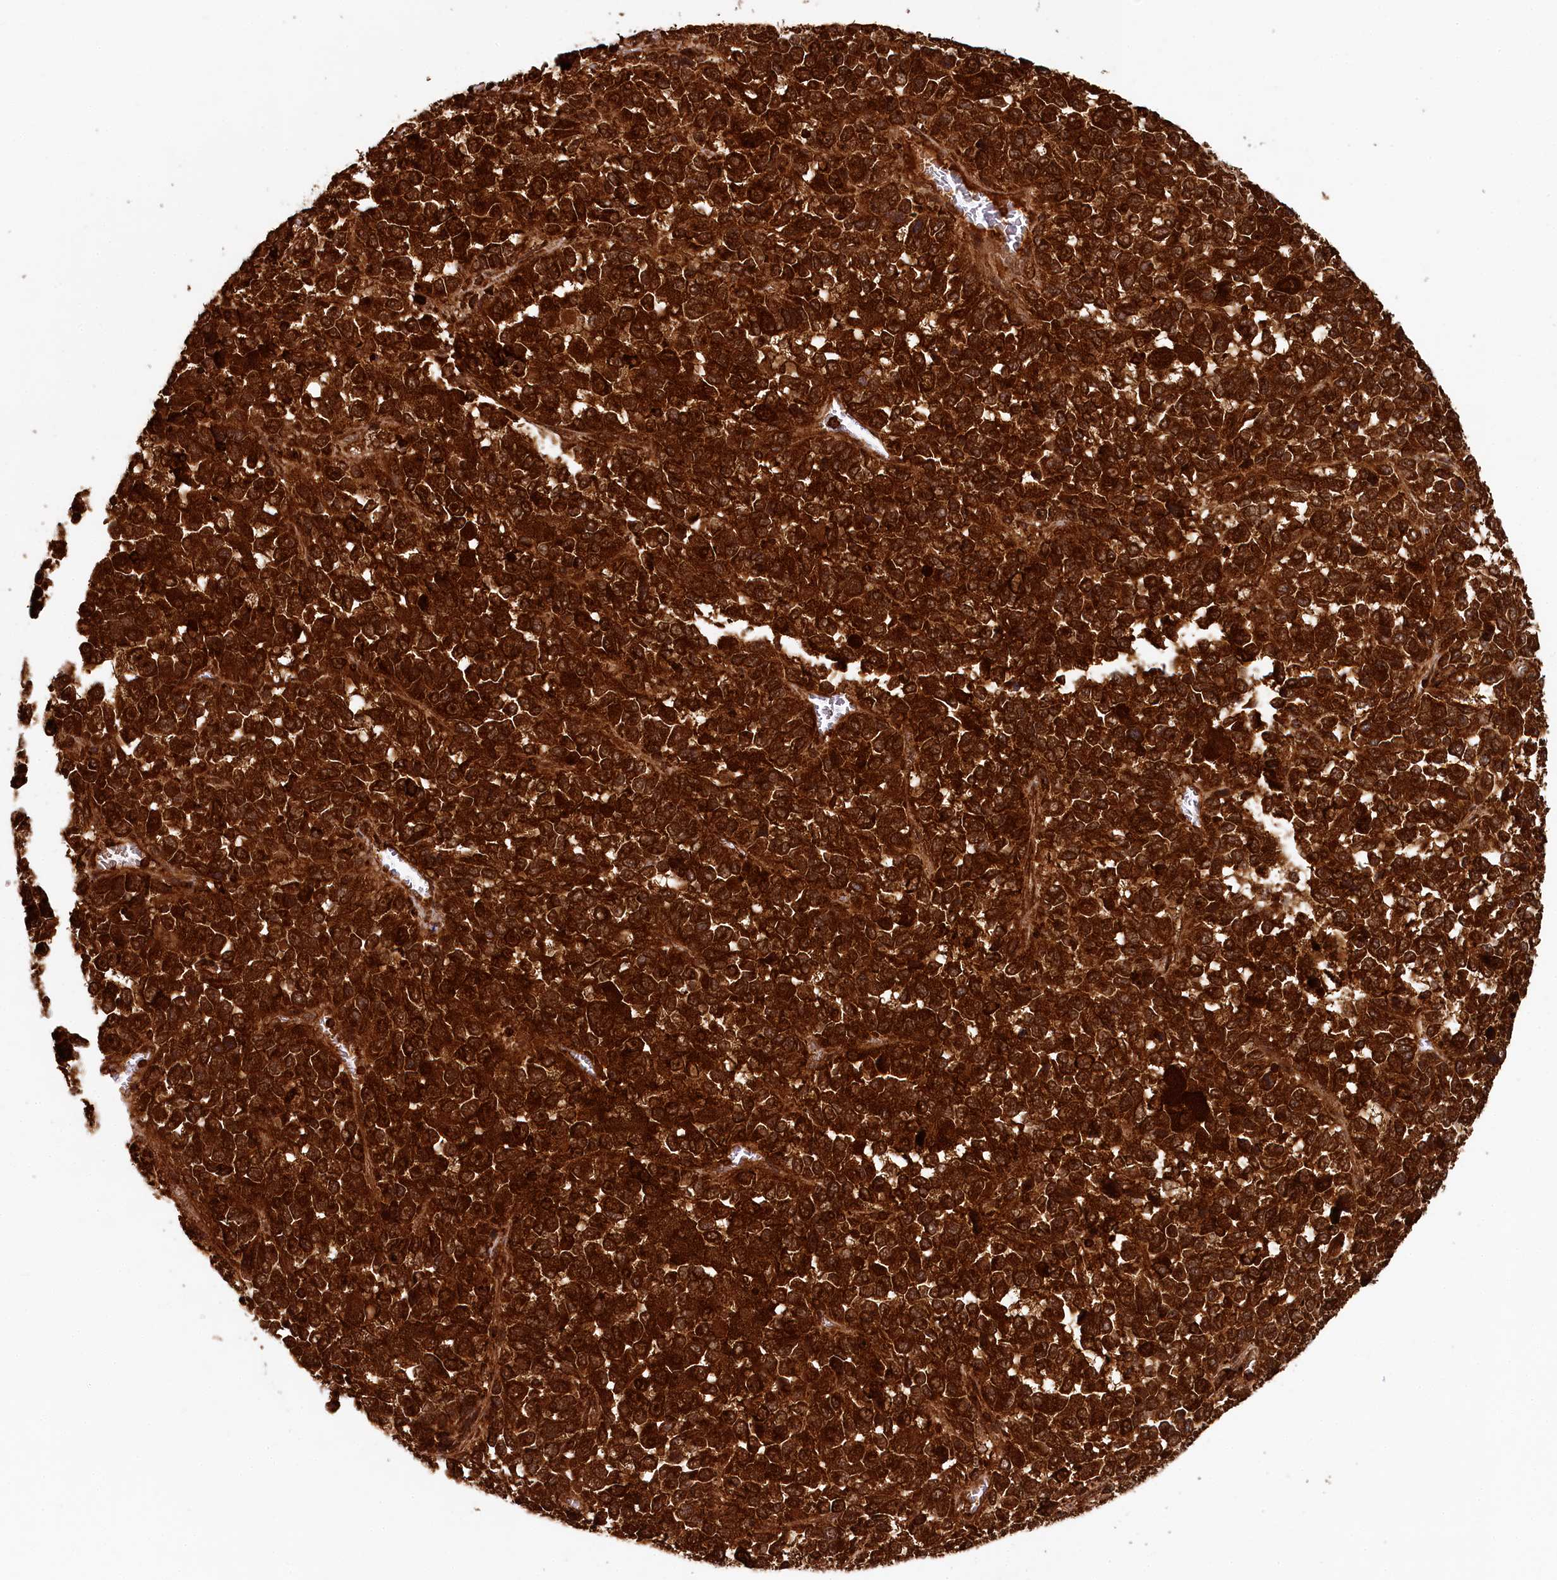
{"staining": {"intensity": "strong", "quantity": ">75%", "location": "cytoplasmic/membranous,nuclear"}, "tissue": "melanoma", "cell_type": "Tumor cells", "image_type": "cancer", "snomed": [{"axis": "morphology", "description": "Malignant melanoma, Metastatic site"}, {"axis": "topography", "description": "Lung"}], "caption": "IHC (DAB (3,3'-diaminobenzidine)) staining of human melanoma reveals strong cytoplasmic/membranous and nuclear protein staining in approximately >75% of tumor cells.", "gene": "STUB1", "patient": {"sex": "male", "age": 64}}